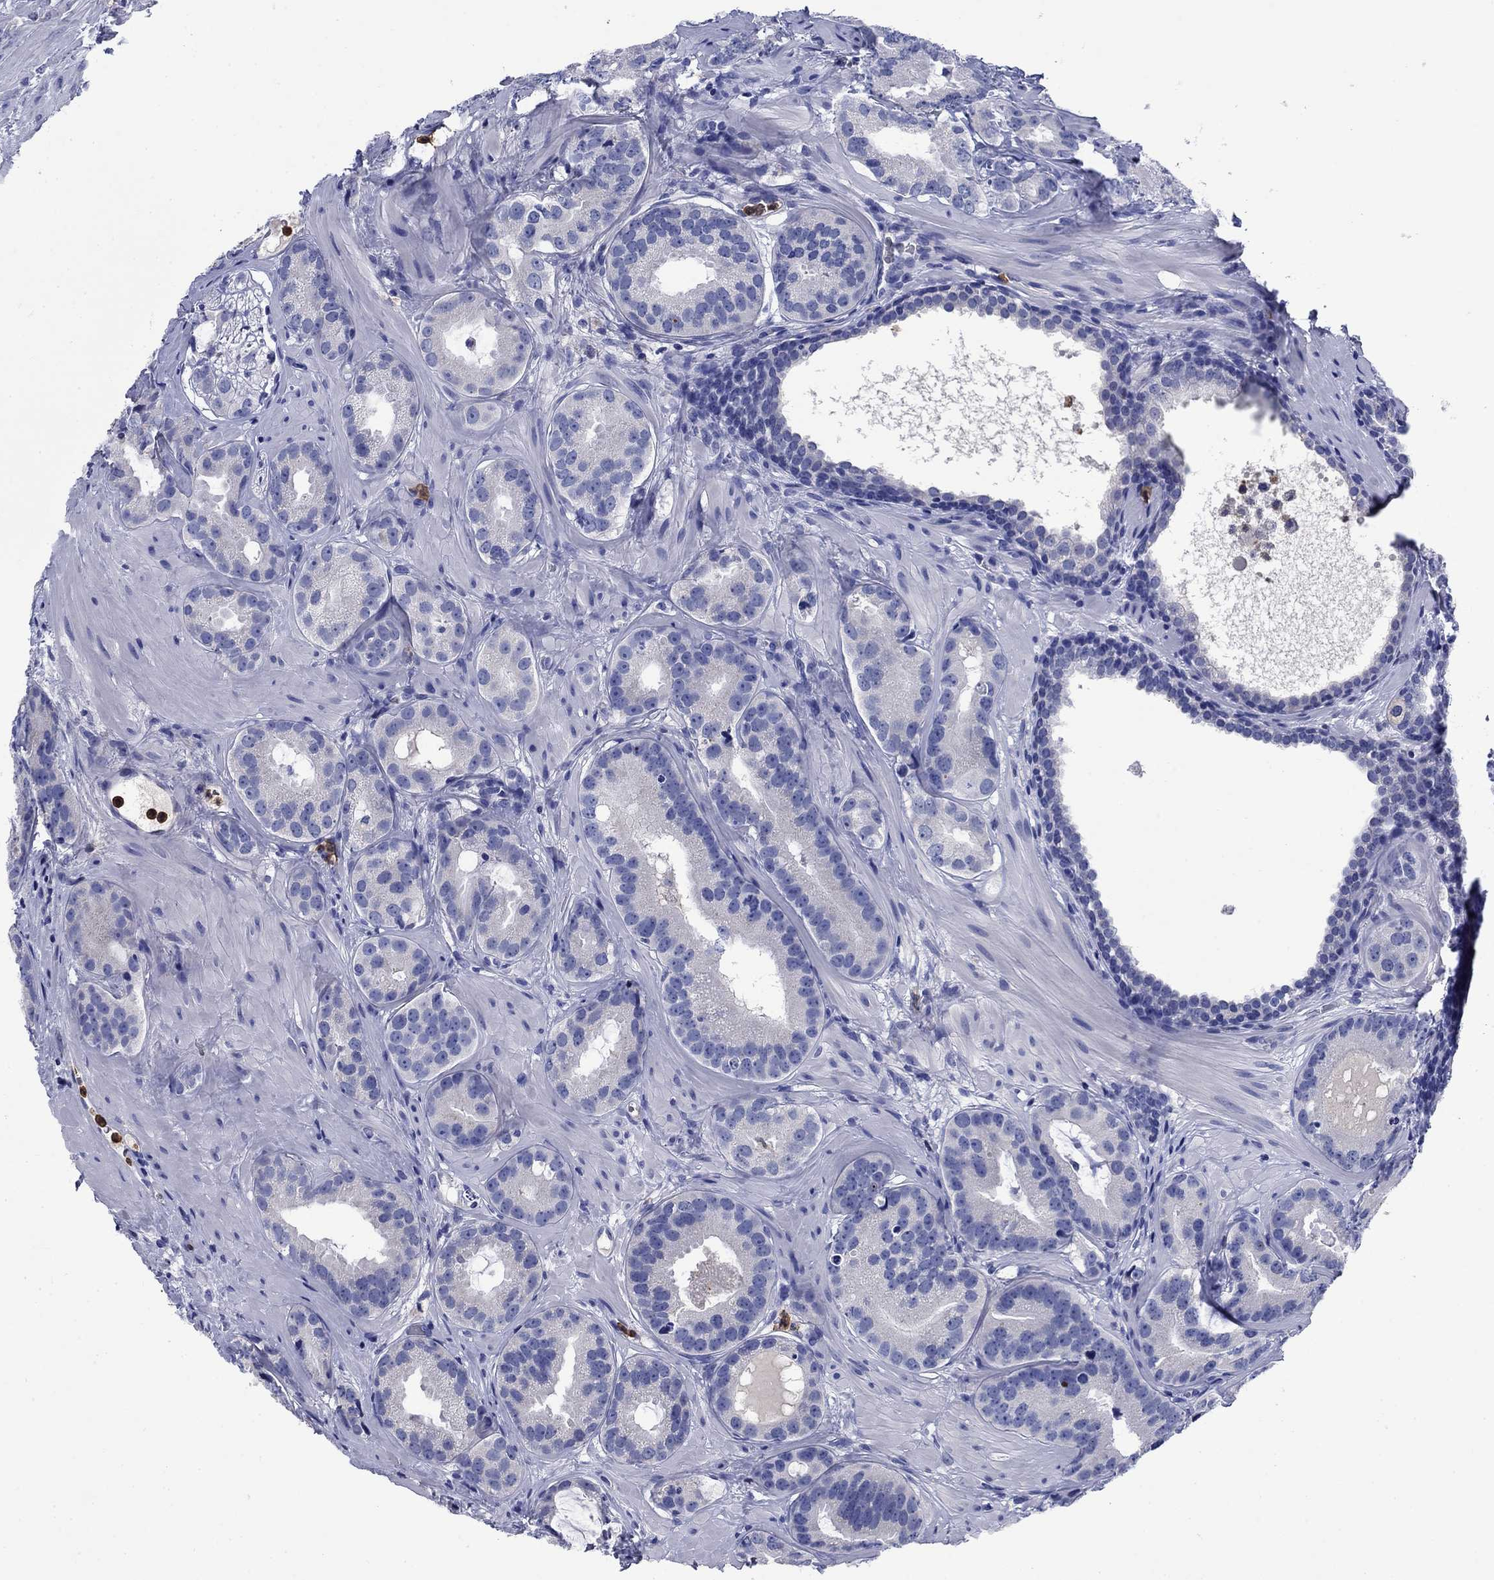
{"staining": {"intensity": "negative", "quantity": "none", "location": "none"}, "tissue": "prostate cancer", "cell_type": "Tumor cells", "image_type": "cancer", "snomed": [{"axis": "morphology", "description": "Adenocarcinoma, NOS"}, {"axis": "topography", "description": "Prostate"}], "caption": "Immunohistochemical staining of prostate cancer (adenocarcinoma) demonstrates no significant staining in tumor cells.", "gene": "TFR2", "patient": {"sex": "male", "age": 69}}